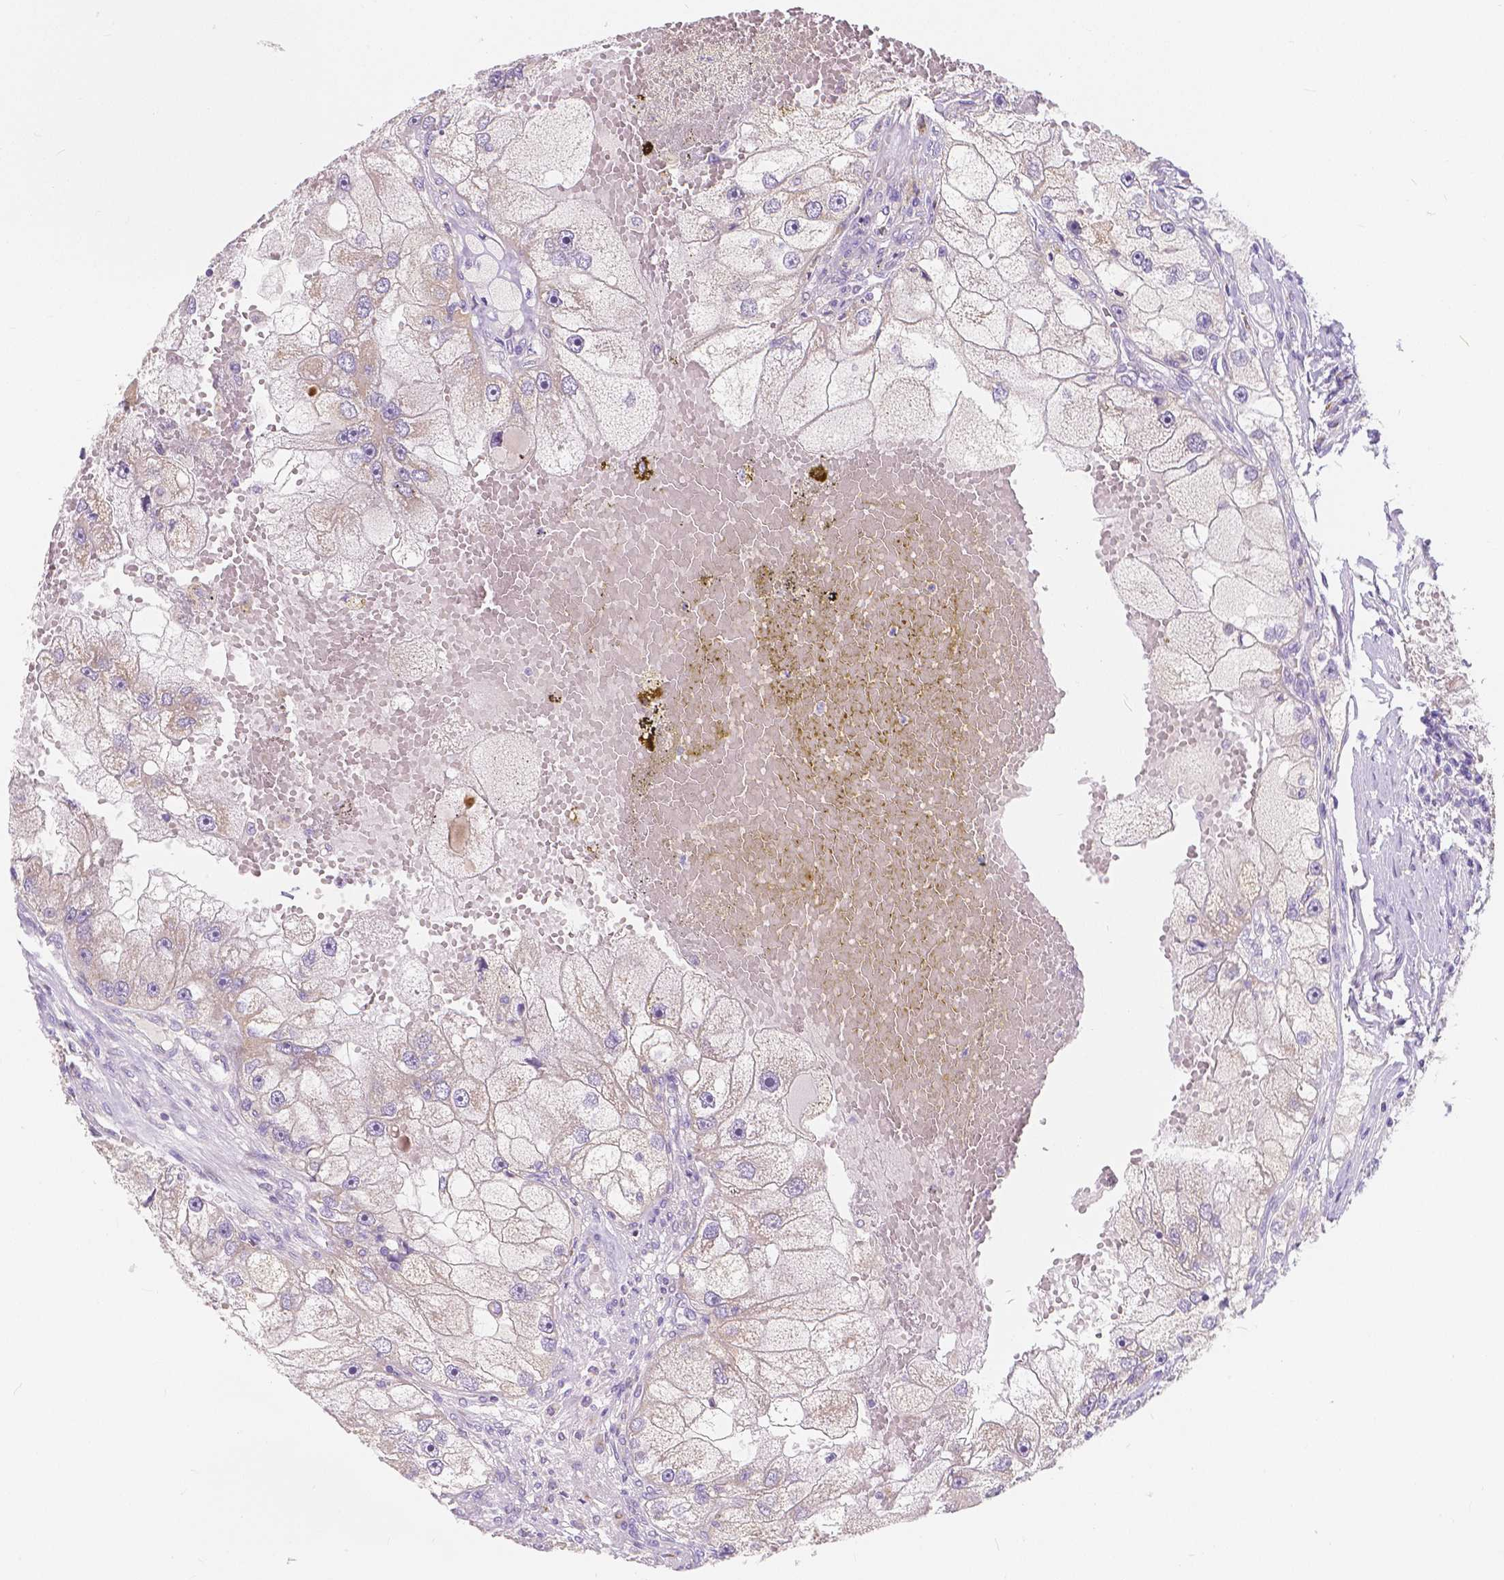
{"staining": {"intensity": "weak", "quantity": "<25%", "location": "cytoplasmic/membranous"}, "tissue": "renal cancer", "cell_type": "Tumor cells", "image_type": "cancer", "snomed": [{"axis": "morphology", "description": "Adenocarcinoma, NOS"}, {"axis": "topography", "description": "Kidney"}], "caption": "Photomicrograph shows no significant protein expression in tumor cells of renal adenocarcinoma. (DAB immunohistochemistry (IHC) visualized using brightfield microscopy, high magnification).", "gene": "RNF186", "patient": {"sex": "male", "age": 63}}